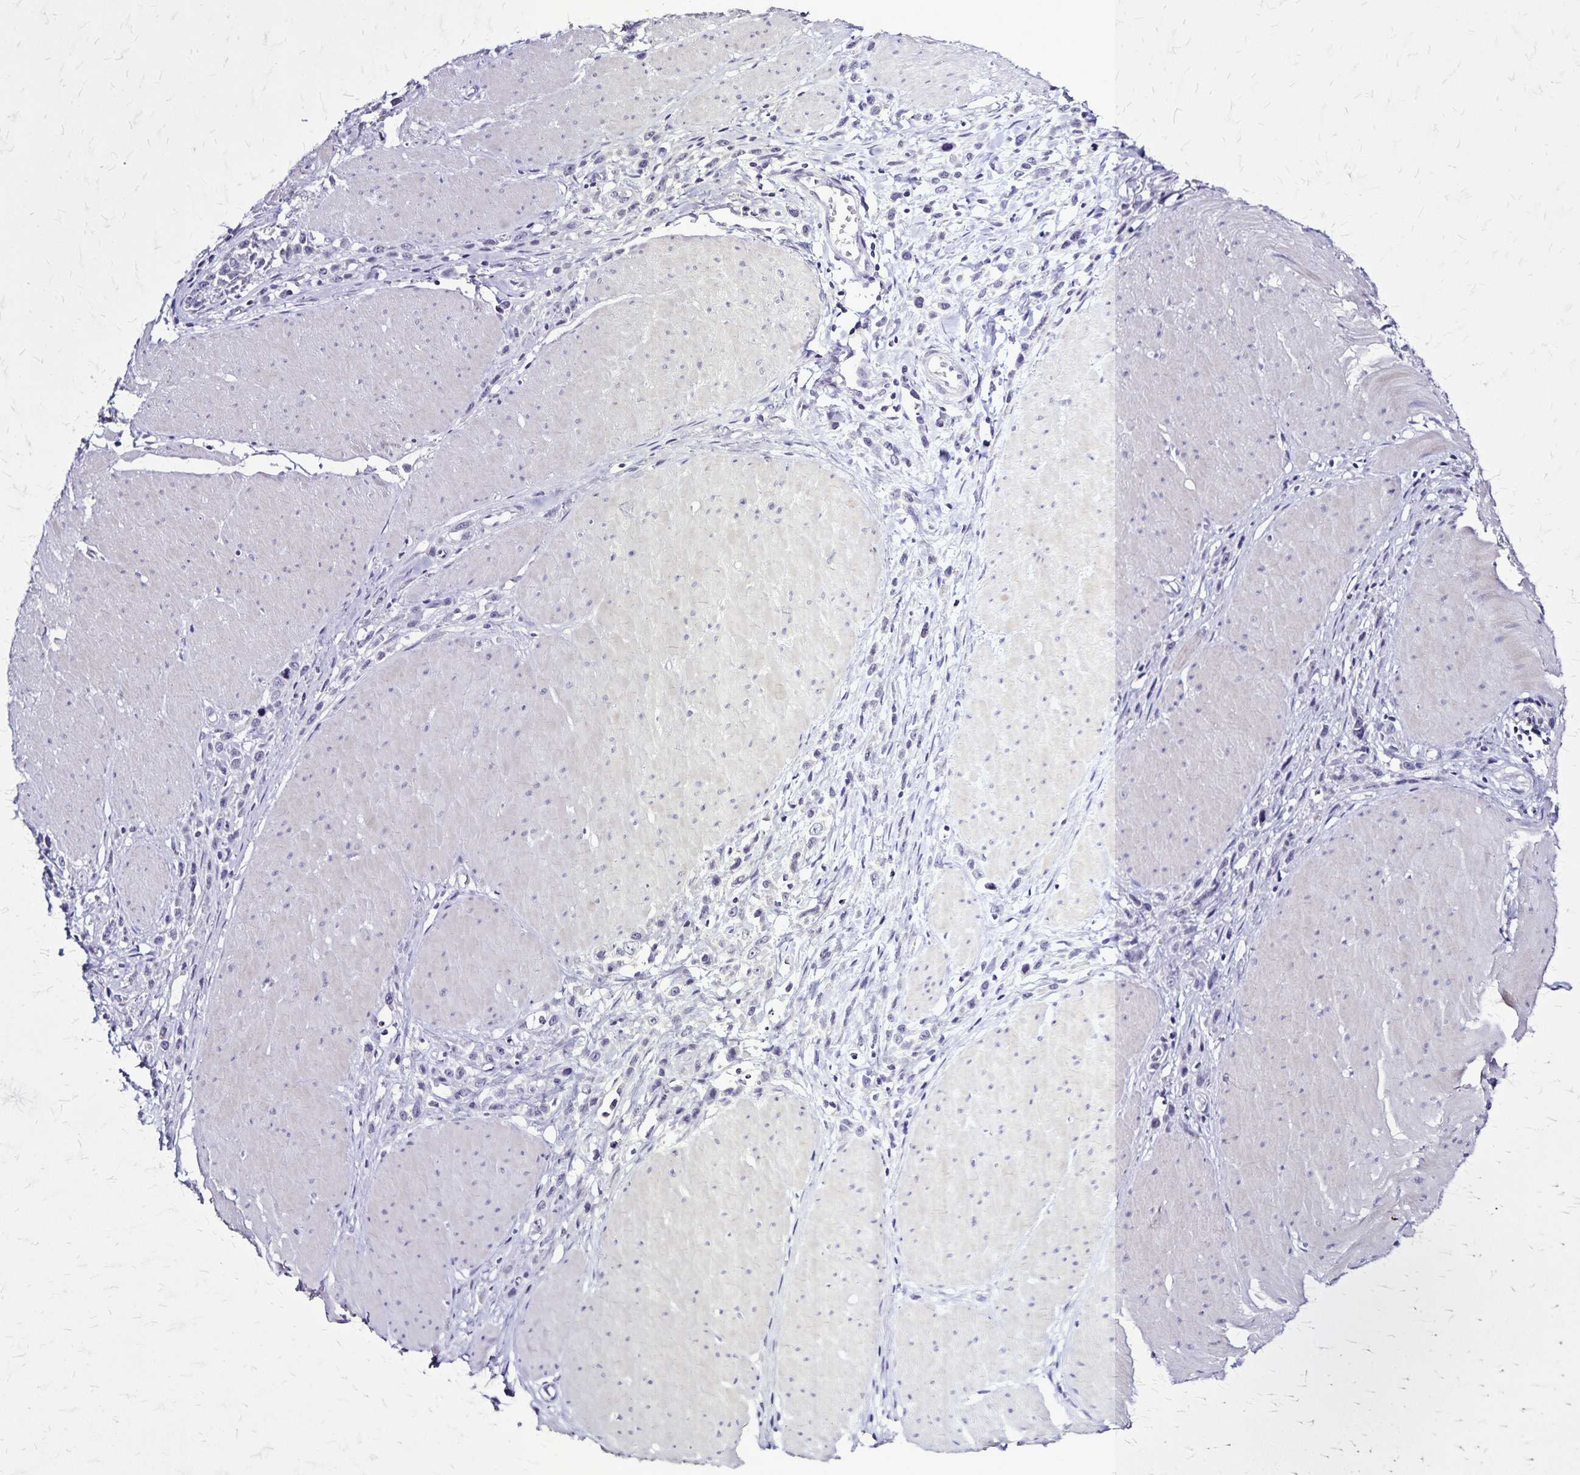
{"staining": {"intensity": "negative", "quantity": "none", "location": "none"}, "tissue": "stomach cancer", "cell_type": "Tumor cells", "image_type": "cancer", "snomed": [{"axis": "morphology", "description": "Adenocarcinoma, NOS"}, {"axis": "topography", "description": "Stomach"}], "caption": "IHC micrograph of neoplastic tissue: human stomach adenocarcinoma stained with DAB demonstrates no significant protein expression in tumor cells.", "gene": "PLXNA4", "patient": {"sex": "male", "age": 47}}